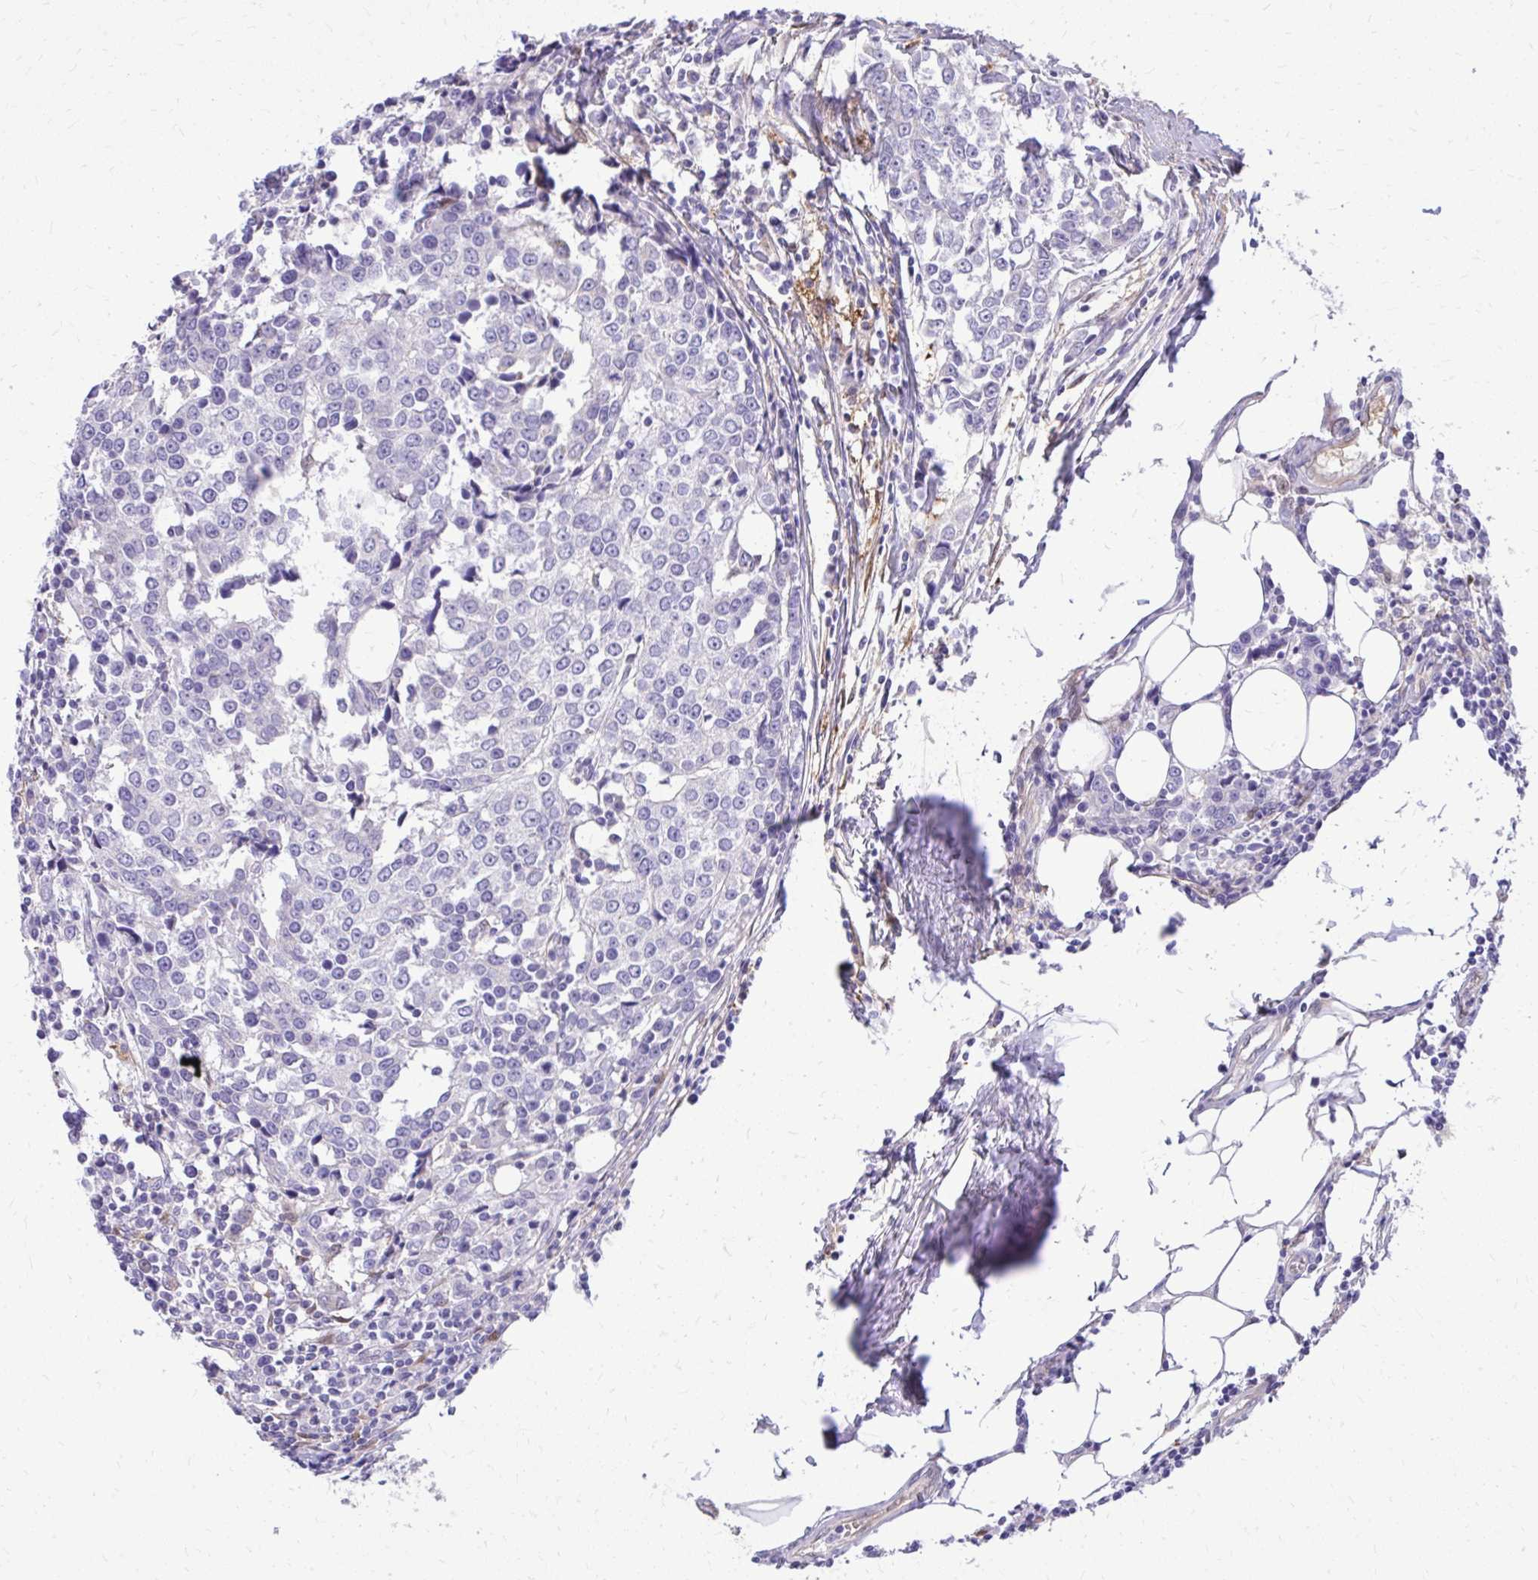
{"staining": {"intensity": "negative", "quantity": "none", "location": "none"}, "tissue": "breast cancer", "cell_type": "Tumor cells", "image_type": "cancer", "snomed": [{"axis": "morphology", "description": "Duct carcinoma"}, {"axis": "topography", "description": "Breast"}], "caption": "DAB (3,3'-diaminobenzidine) immunohistochemical staining of breast cancer (infiltrating ductal carcinoma) reveals no significant staining in tumor cells.", "gene": "NNMT", "patient": {"sex": "female", "age": 80}}